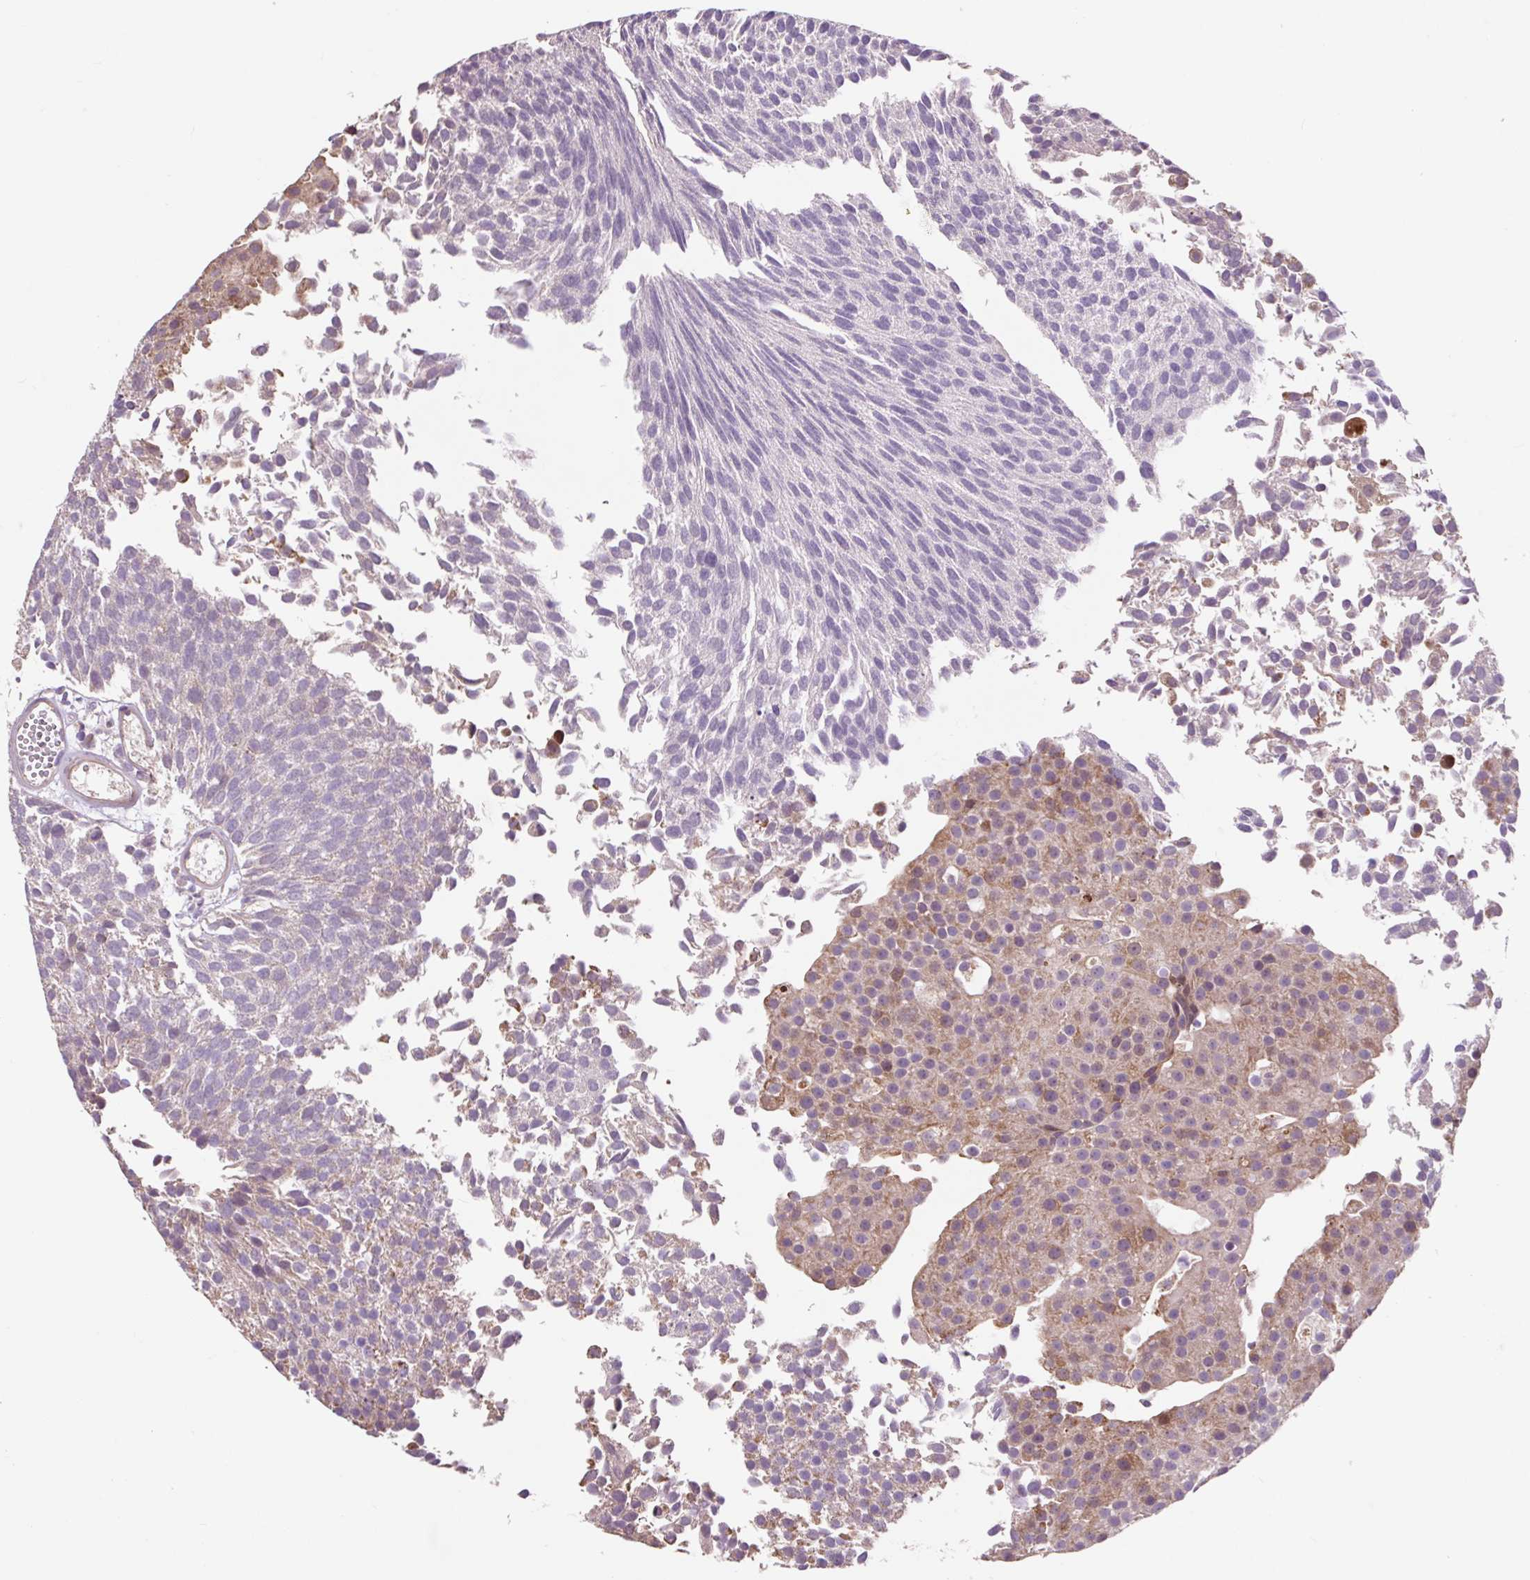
{"staining": {"intensity": "weak", "quantity": "<25%", "location": "cytoplasmic/membranous"}, "tissue": "urothelial cancer", "cell_type": "Tumor cells", "image_type": "cancer", "snomed": [{"axis": "morphology", "description": "Urothelial carcinoma, Low grade"}, {"axis": "topography", "description": "Urinary bladder"}], "caption": "An immunohistochemistry (IHC) micrograph of urothelial cancer is shown. There is no staining in tumor cells of urothelial cancer.", "gene": "PRIMPOL", "patient": {"sex": "female", "age": 79}}